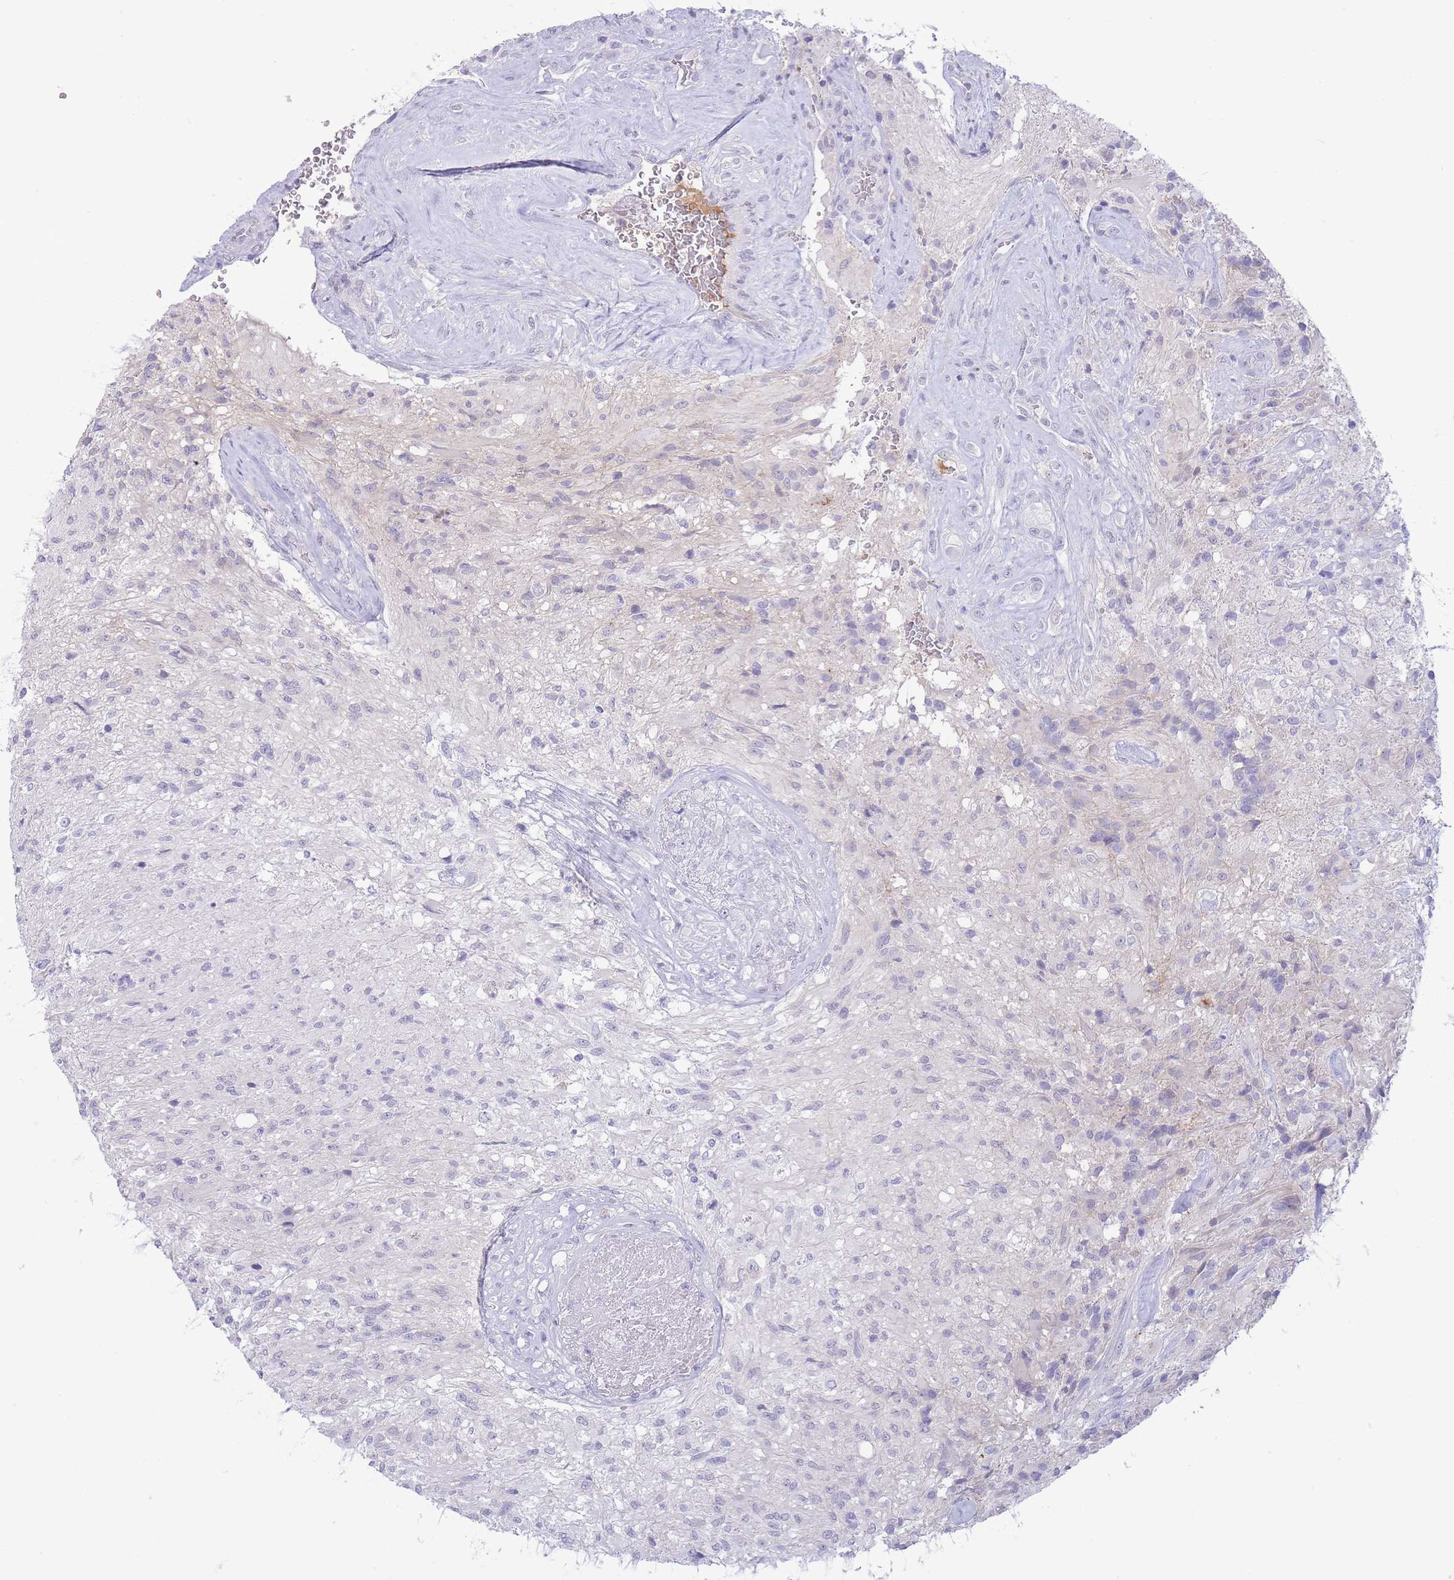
{"staining": {"intensity": "negative", "quantity": "none", "location": "none"}, "tissue": "glioma", "cell_type": "Tumor cells", "image_type": "cancer", "snomed": [{"axis": "morphology", "description": "Glioma, malignant, High grade"}, {"axis": "topography", "description": "Brain"}], "caption": "Immunohistochemistry micrograph of neoplastic tissue: human high-grade glioma (malignant) stained with DAB (3,3'-diaminobenzidine) displays no significant protein expression in tumor cells. The staining was performed using DAB to visualize the protein expression in brown, while the nuclei were stained in blue with hematoxylin (Magnification: 20x).", "gene": "ASAP3", "patient": {"sex": "male", "age": 56}}